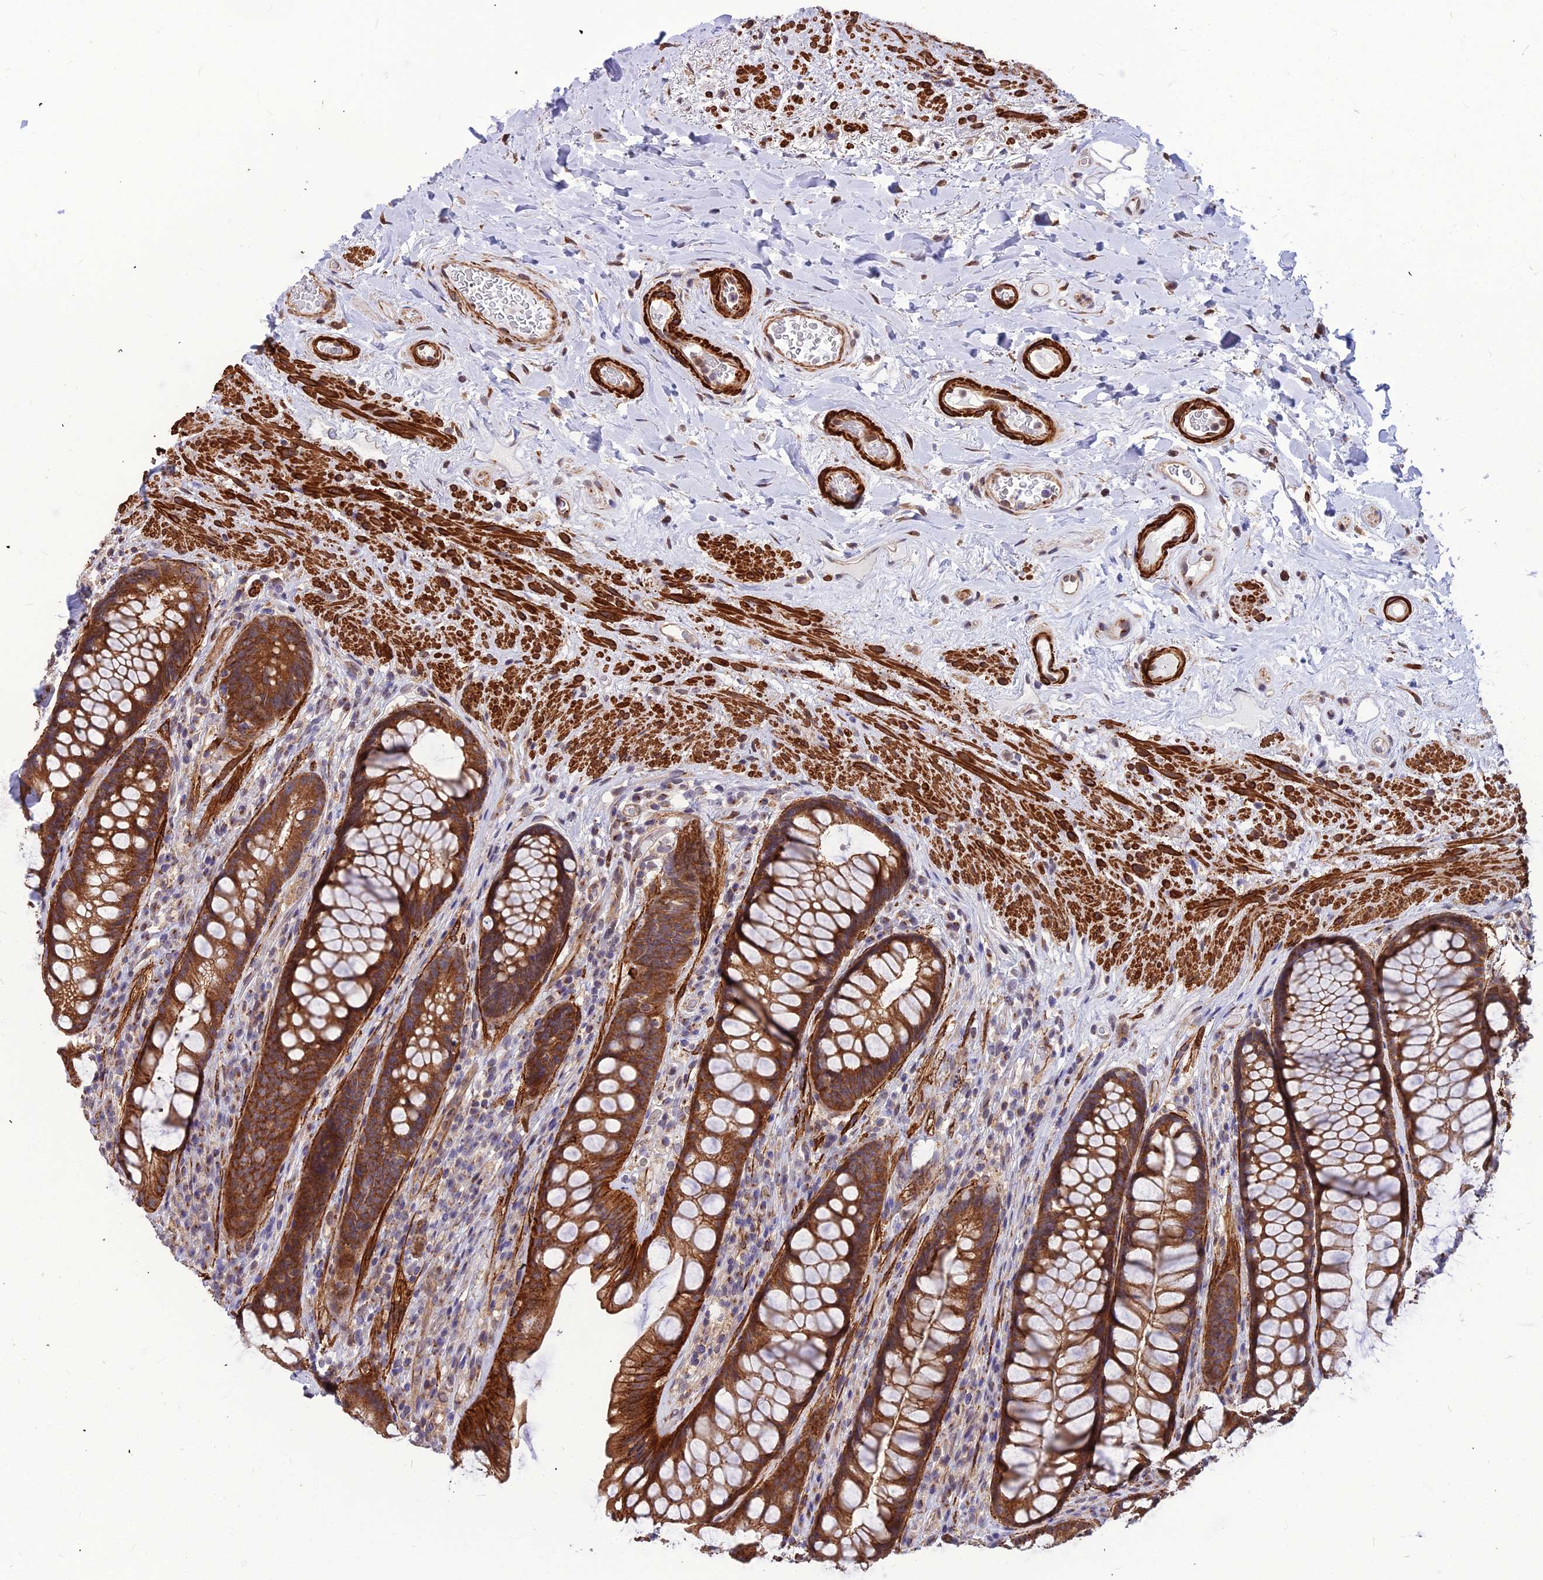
{"staining": {"intensity": "strong", "quantity": ">75%", "location": "cytoplasmic/membranous"}, "tissue": "rectum", "cell_type": "Glandular cells", "image_type": "normal", "snomed": [{"axis": "morphology", "description": "Normal tissue, NOS"}, {"axis": "topography", "description": "Rectum"}], "caption": "High-magnification brightfield microscopy of normal rectum stained with DAB (3,3'-diaminobenzidine) (brown) and counterstained with hematoxylin (blue). glandular cells exhibit strong cytoplasmic/membranous expression is appreciated in approximately>75% of cells.", "gene": "LEKR1", "patient": {"sex": "male", "age": 74}}